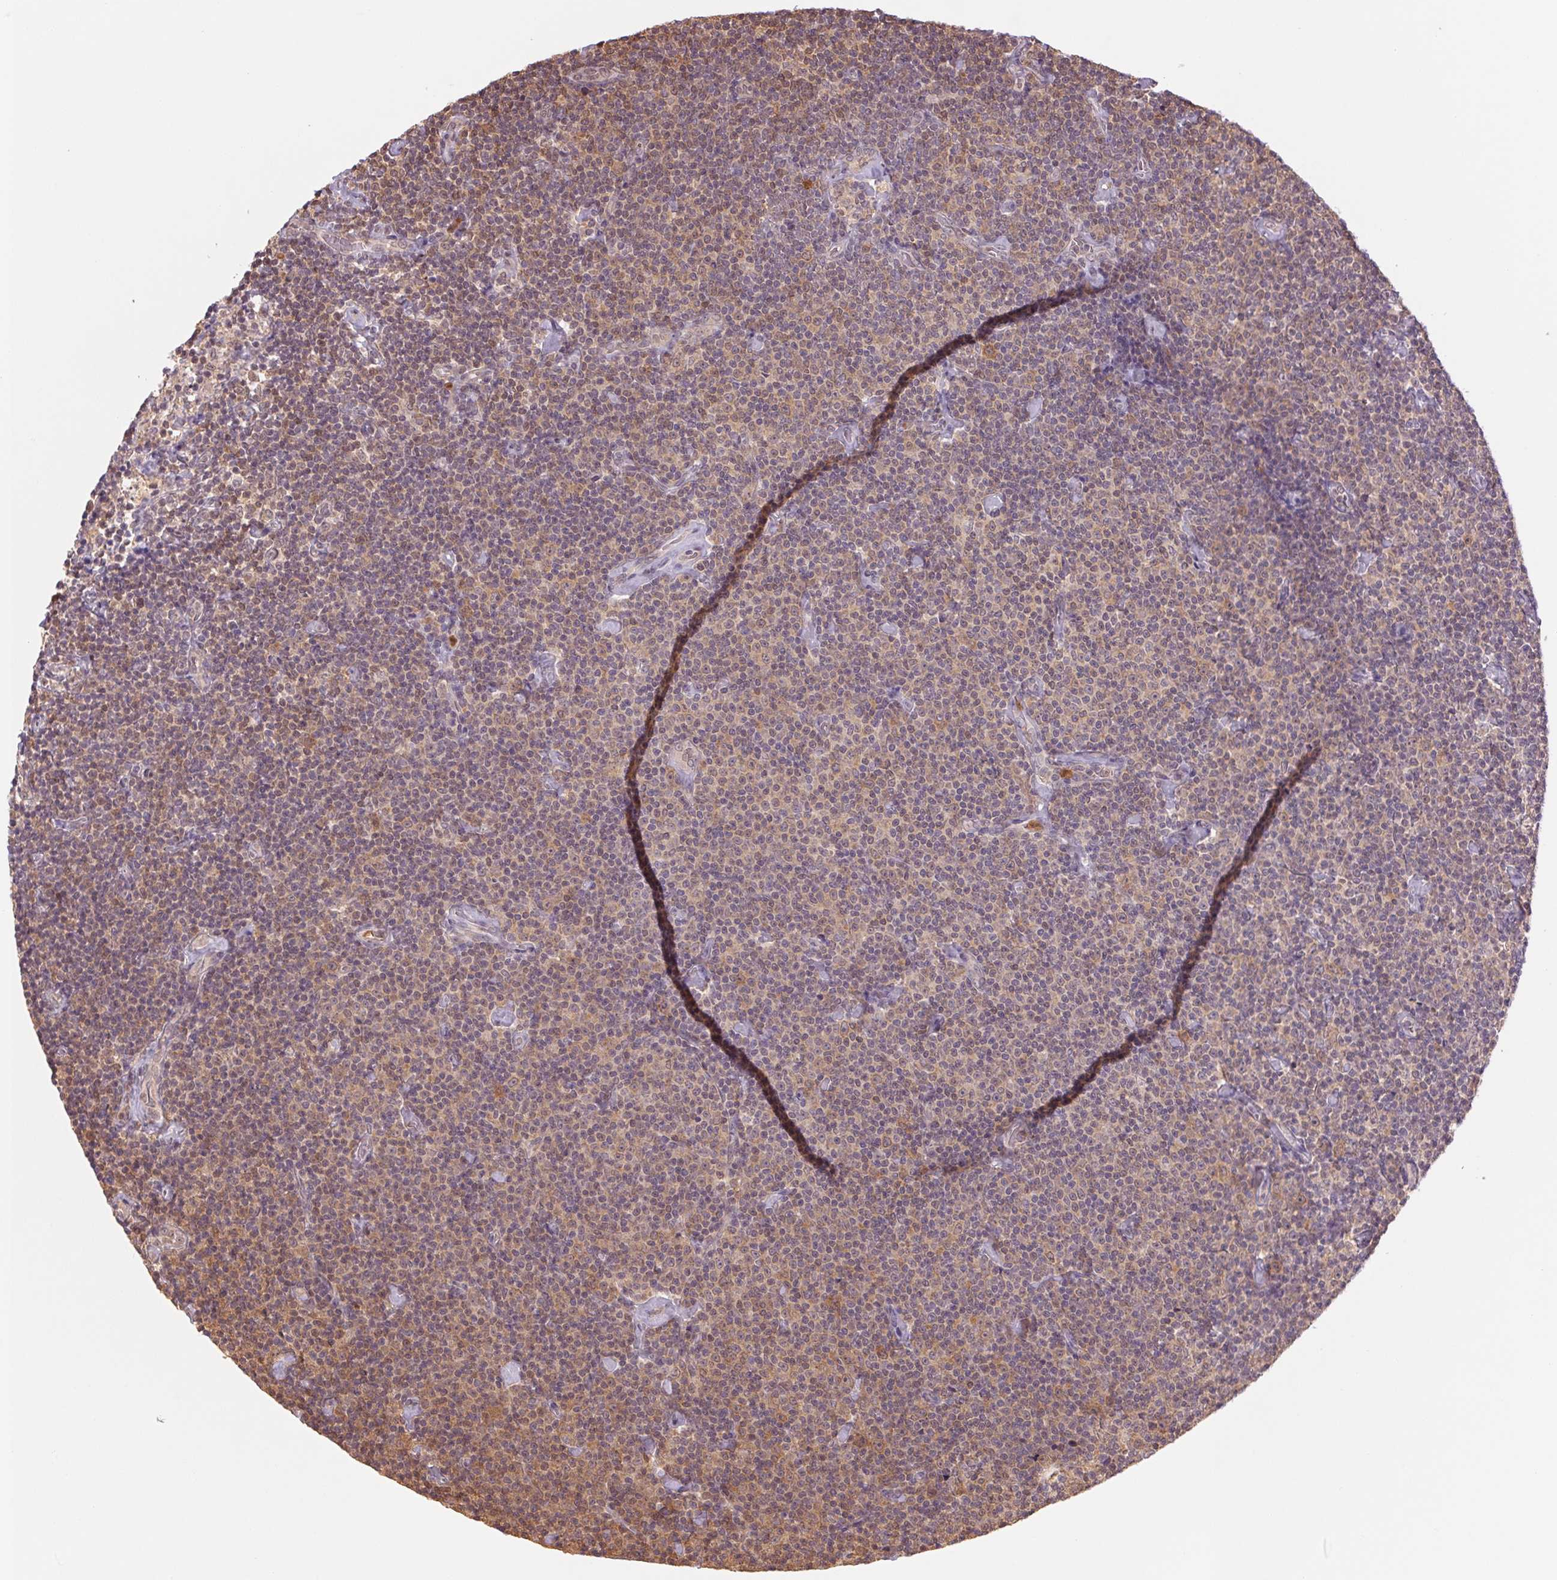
{"staining": {"intensity": "weak", "quantity": "<25%", "location": "nuclear"}, "tissue": "lymphoma", "cell_type": "Tumor cells", "image_type": "cancer", "snomed": [{"axis": "morphology", "description": "Malignant lymphoma, non-Hodgkin's type, Low grade"}, {"axis": "topography", "description": "Lymph node"}], "caption": "IHC of human lymphoma reveals no positivity in tumor cells.", "gene": "CDC123", "patient": {"sex": "male", "age": 81}}